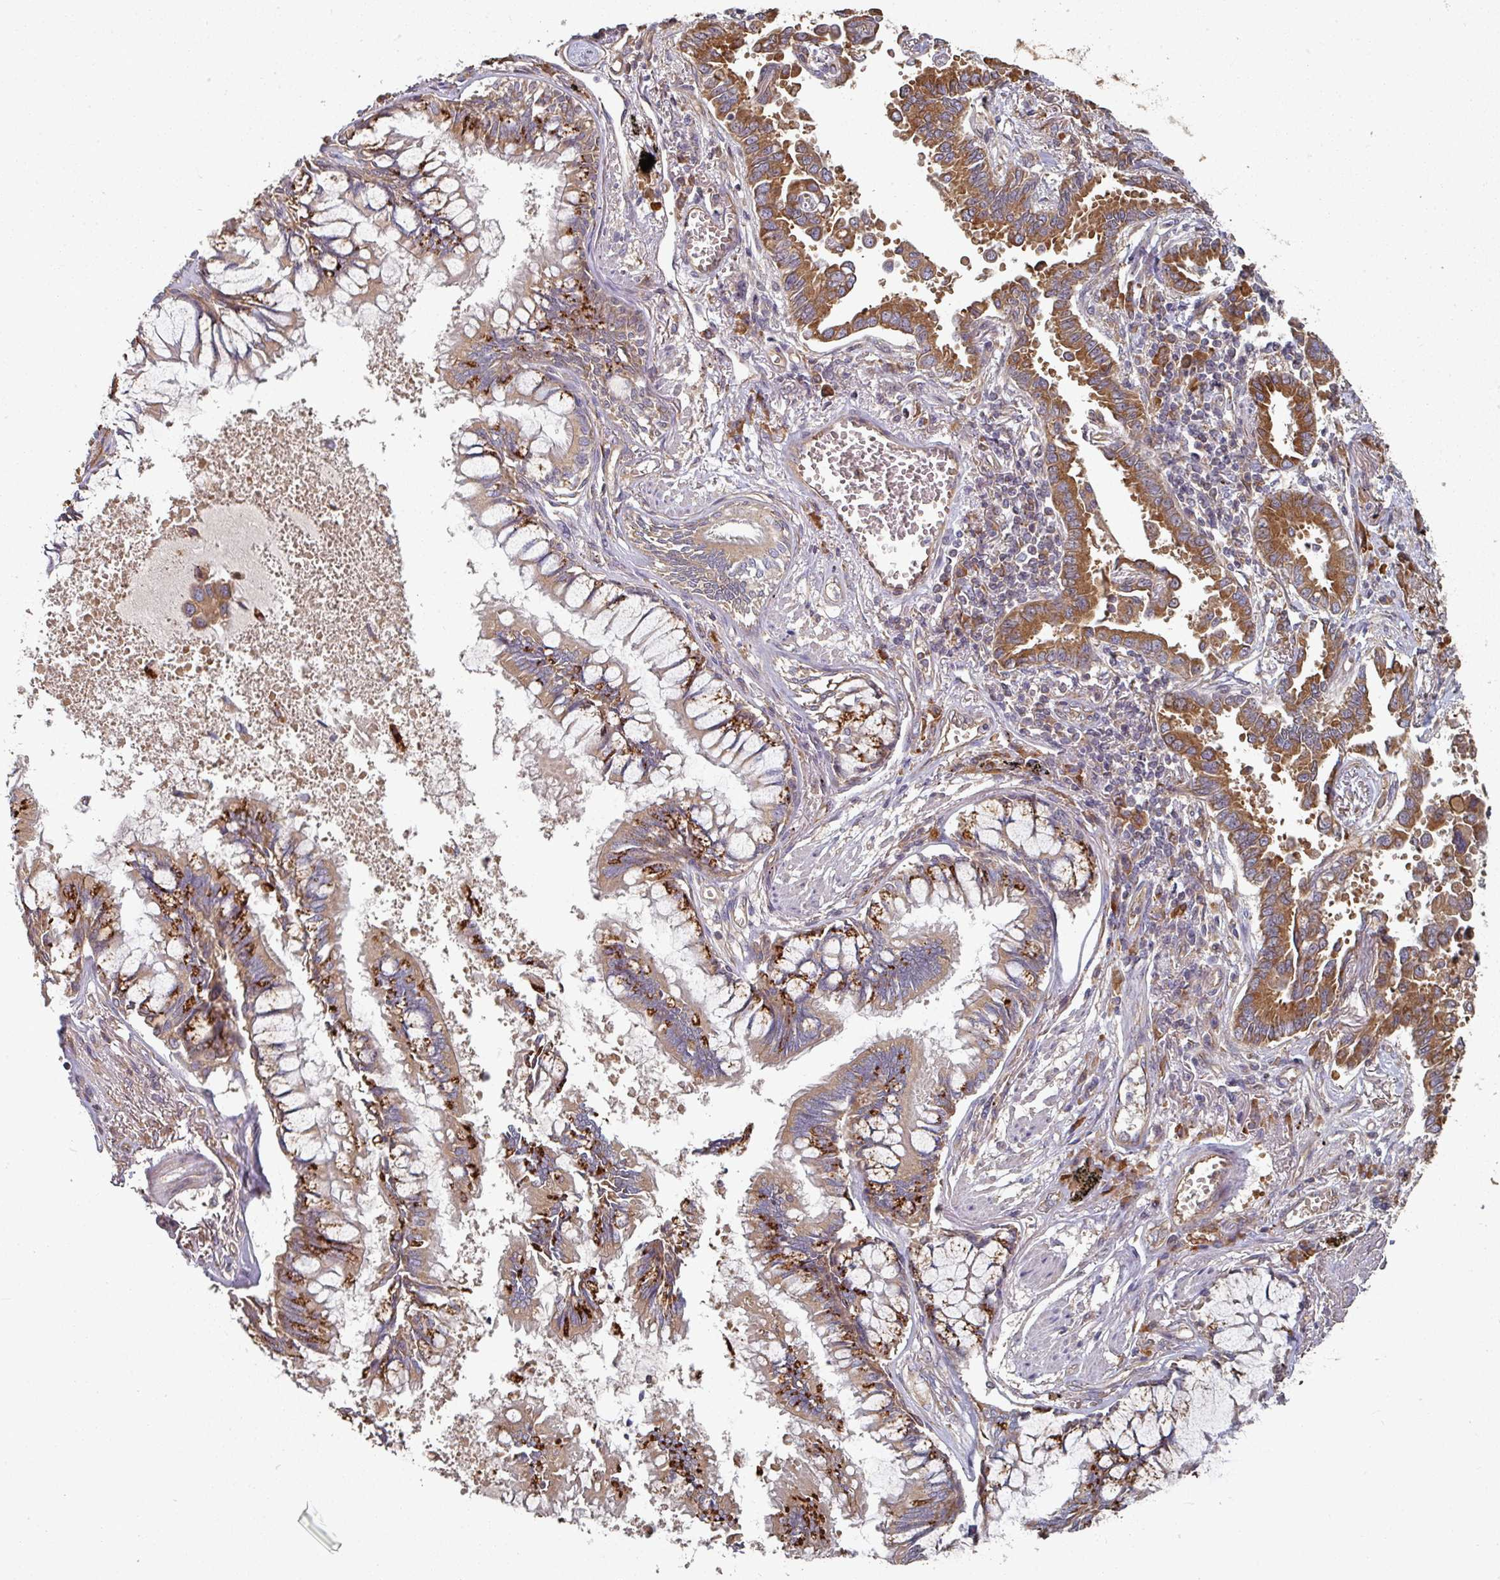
{"staining": {"intensity": "moderate", "quantity": ">75%", "location": "cytoplasmic/membranous"}, "tissue": "lung cancer", "cell_type": "Tumor cells", "image_type": "cancer", "snomed": [{"axis": "morphology", "description": "Adenocarcinoma, NOS"}, {"axis": "topography", "description": "Lung"}], "caption": "This photomicrograph reveals immunohistochemistry staining of human adenocarcinoma (lung), with medium moderate cytoplasmic/membranous expression in about >75% of tumor cells.", "gene": "EDEM2", "patient": {"sex": "male", "age": 67}}